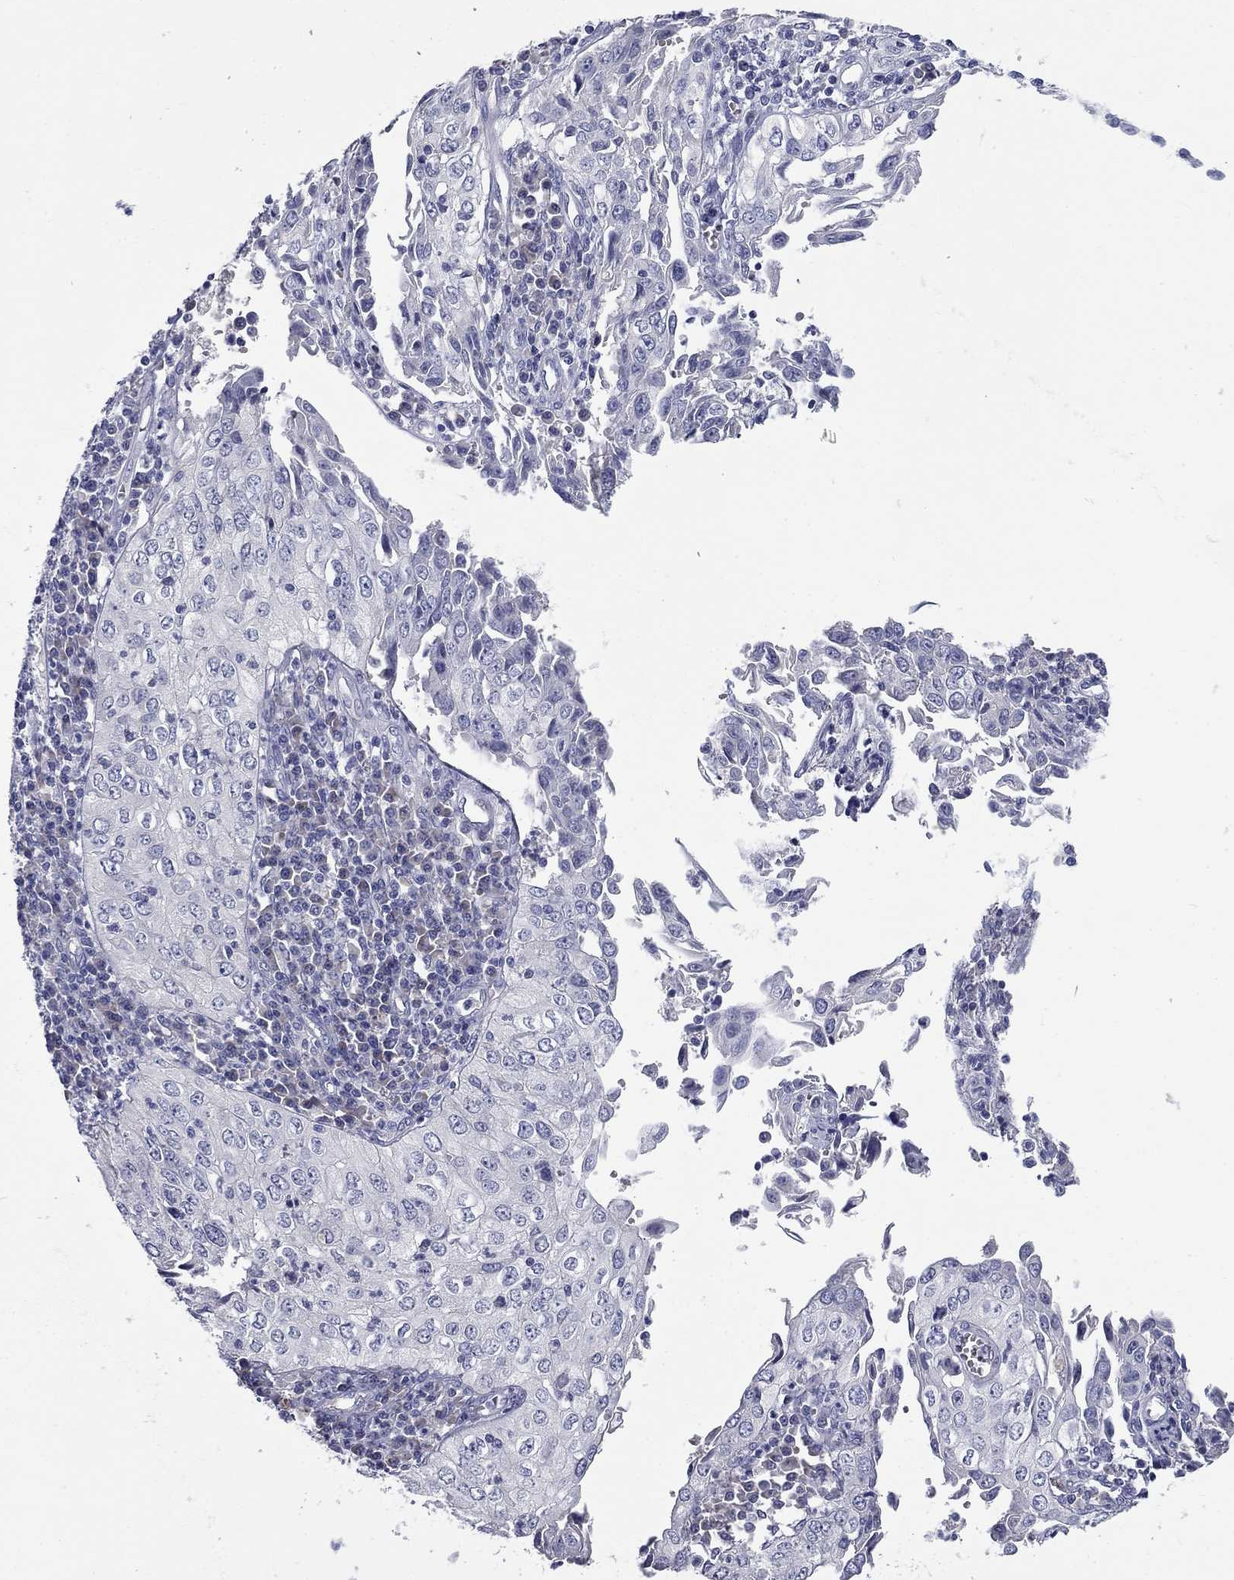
{"staining": {"intensity": "negative", "quantity": "none", "location": "none"}, "tissue": "cervical cancer", "cell_type": "Tumor cells", "image_type": "cancer", "snomed": [{"axis": "morphology", "description": "Squamous cell carcinoma, NOS"}, {"axis": "topography", "description": "Cervix"}], "caption": "DAB (3,3'-diaminobenzidine) immunohistochemical staining of squamous cell carcinoma (cervical) reveals no significant expression in tumor cells.", "gene": "UNC119B", "patient": {"sex": "female", "age": 24}}